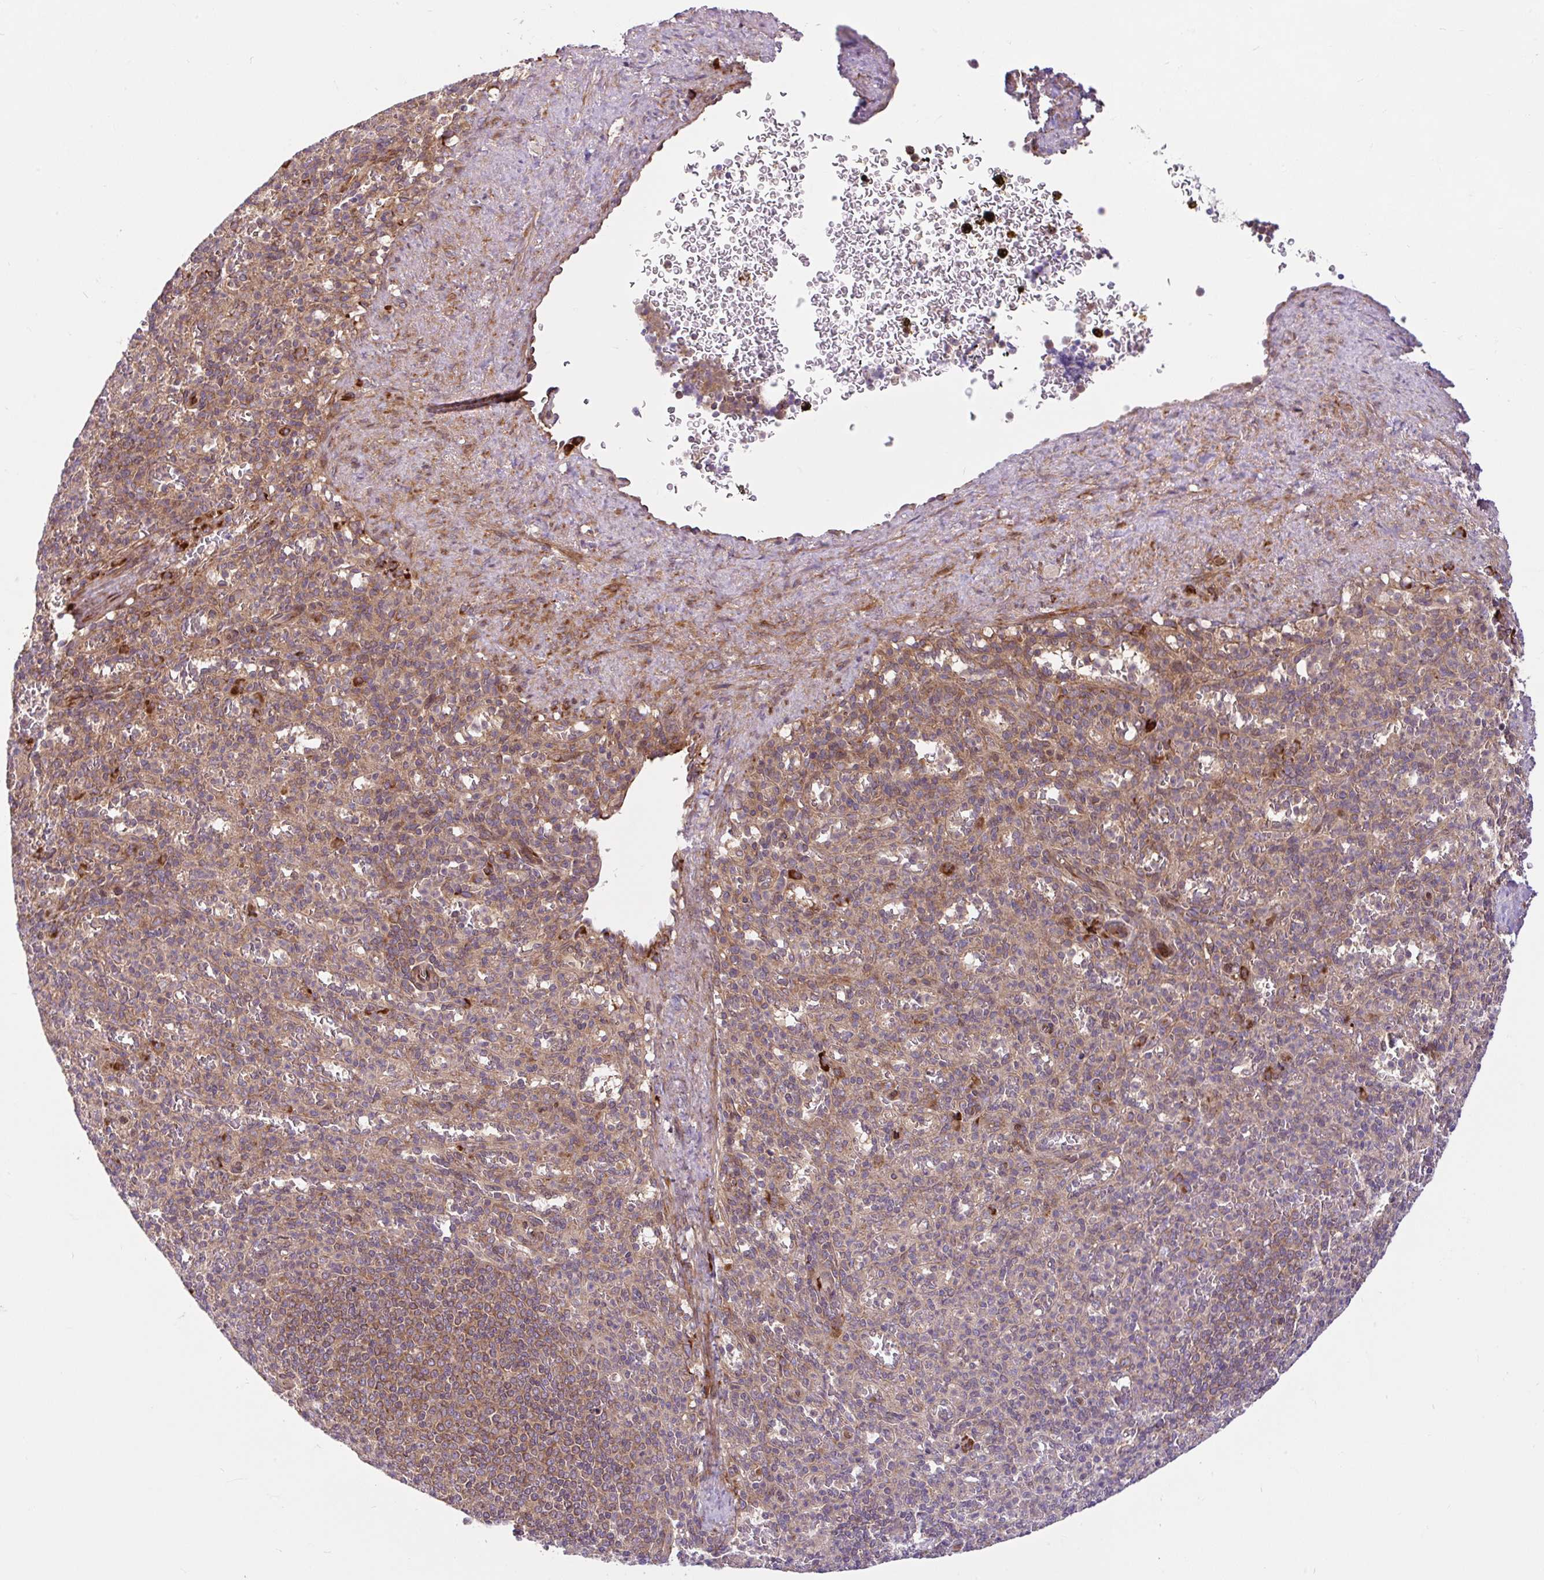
{"staining": {"intensity": "strong", "quantity": "<25%", "location": "cytoplasmic/membranous"}, "tissue": "spleen", "cell_type": "Cells in red pulp", "image_type": "normal", "snomed": [{"axis": "morphology", "description": "Normal tissue, NOS"}, {"axis": "topography", "description": "Spleen"}], "caption": "An IHC photomicrograph of benign tissue is shown. Protein staining in brown highlights strong cytoplasmic/membranous positivity in spleen within cells in red pulp. Using DAB (3,3'-diaminobenzidine) (brown) and hematoxylin (blue) stains, captured at high magnification using brightfield microscopy.", "gene": "NTPCR", "patient": {"sex": "female", "age": 74}}